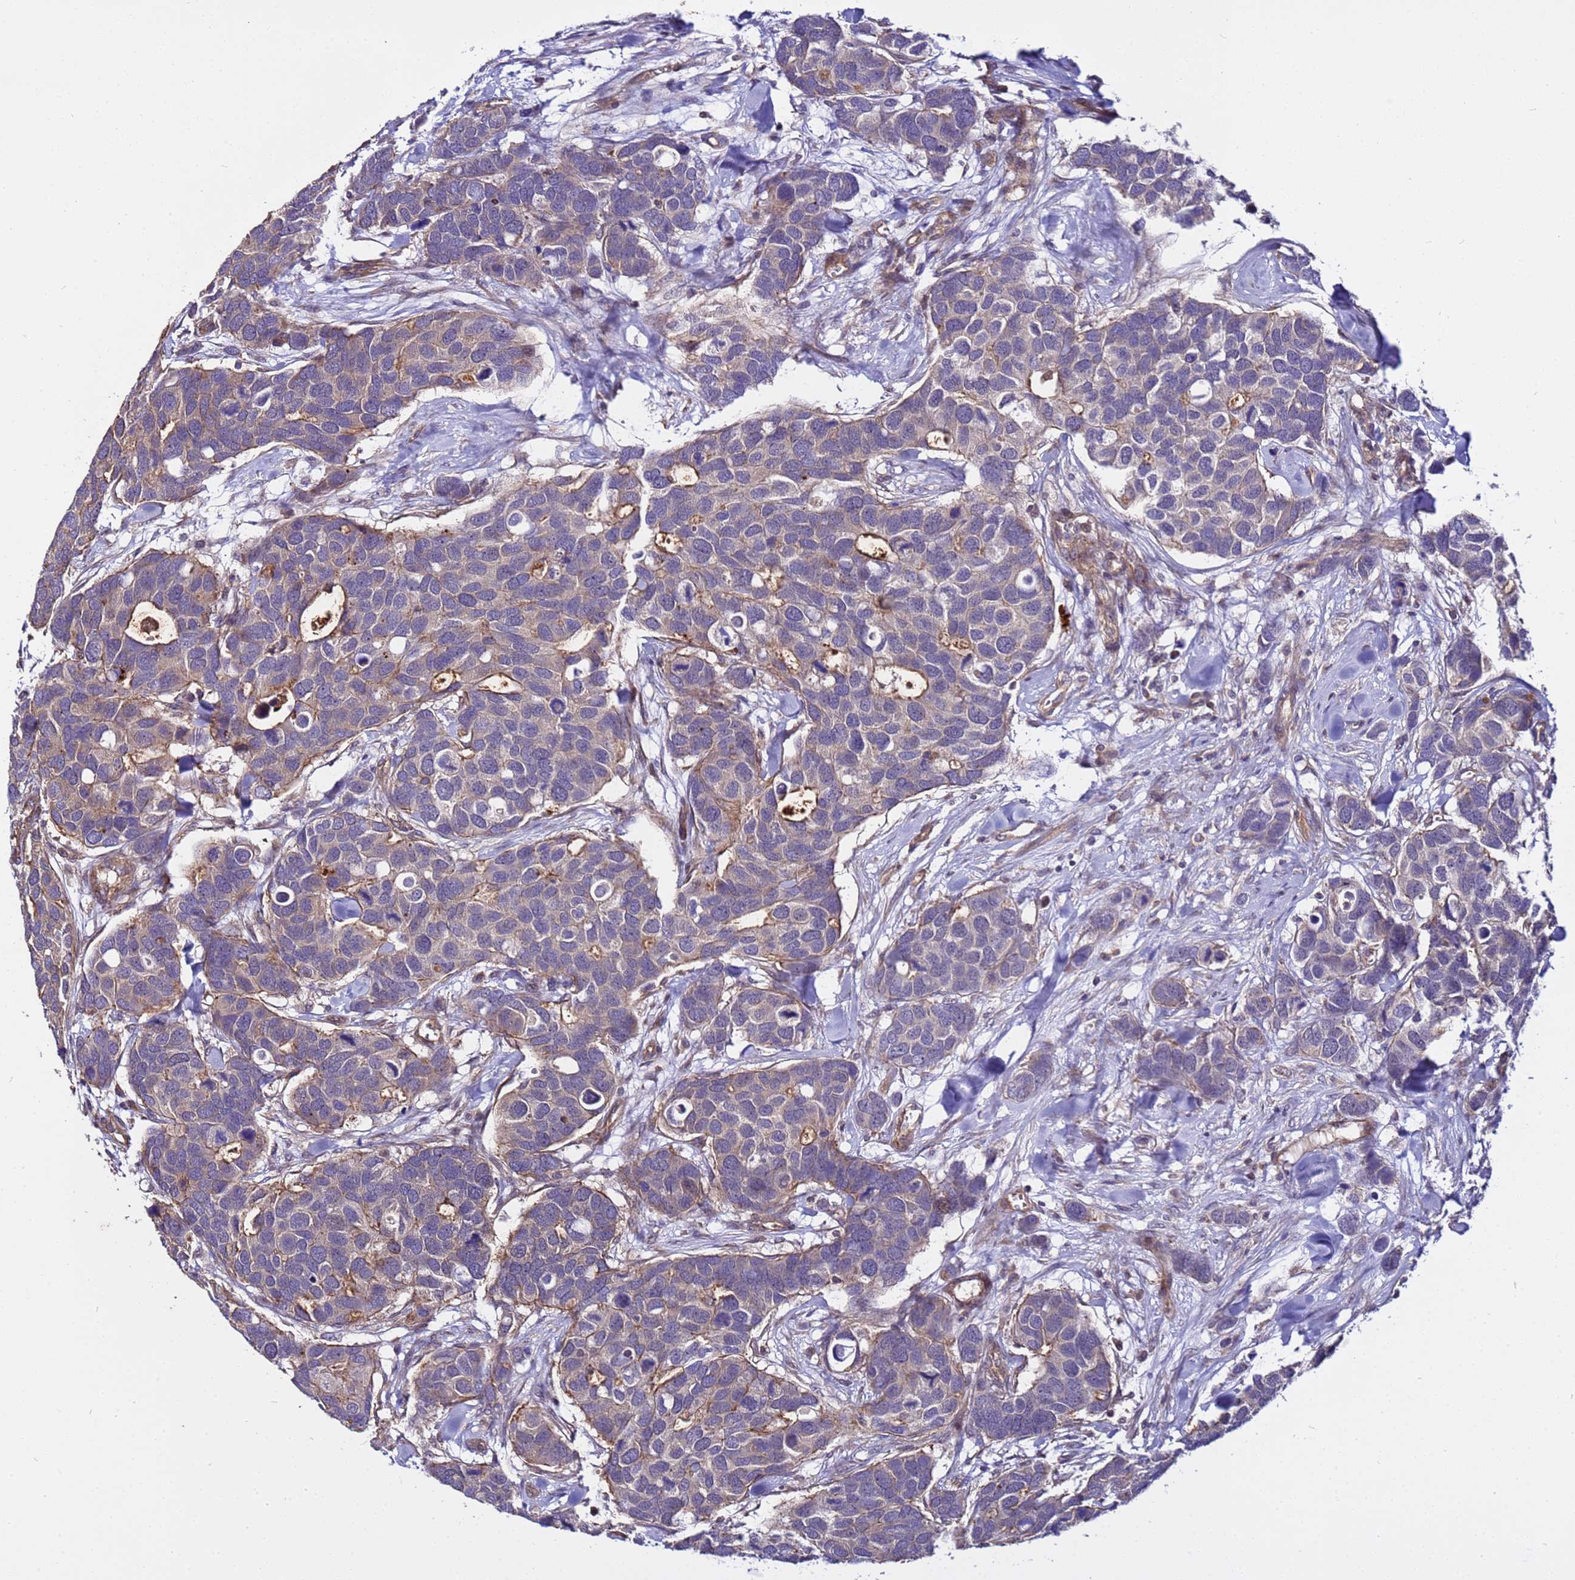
{"staining": {"intensity": "moderate", "quantity": "<25%", "location": "cytoplasmic/membranous"}, "tissue": "breast cancer", "cell_type": "Tumor cells", "image_type": "cancer", "snomed": [{"axis": "morphology", "description": "Duct carcinoma"}, {"axis": "topography", "description": "Breast"}], "caption": "Immunohistochemistry of human infiltrating ductal carcinoma (breast) reveals low levels of moderate cytoplasmic/membranous expression in approximately <25% of tumor cells.", "gene": "STK38", "patient": {"sex": "female", "age": 83}}